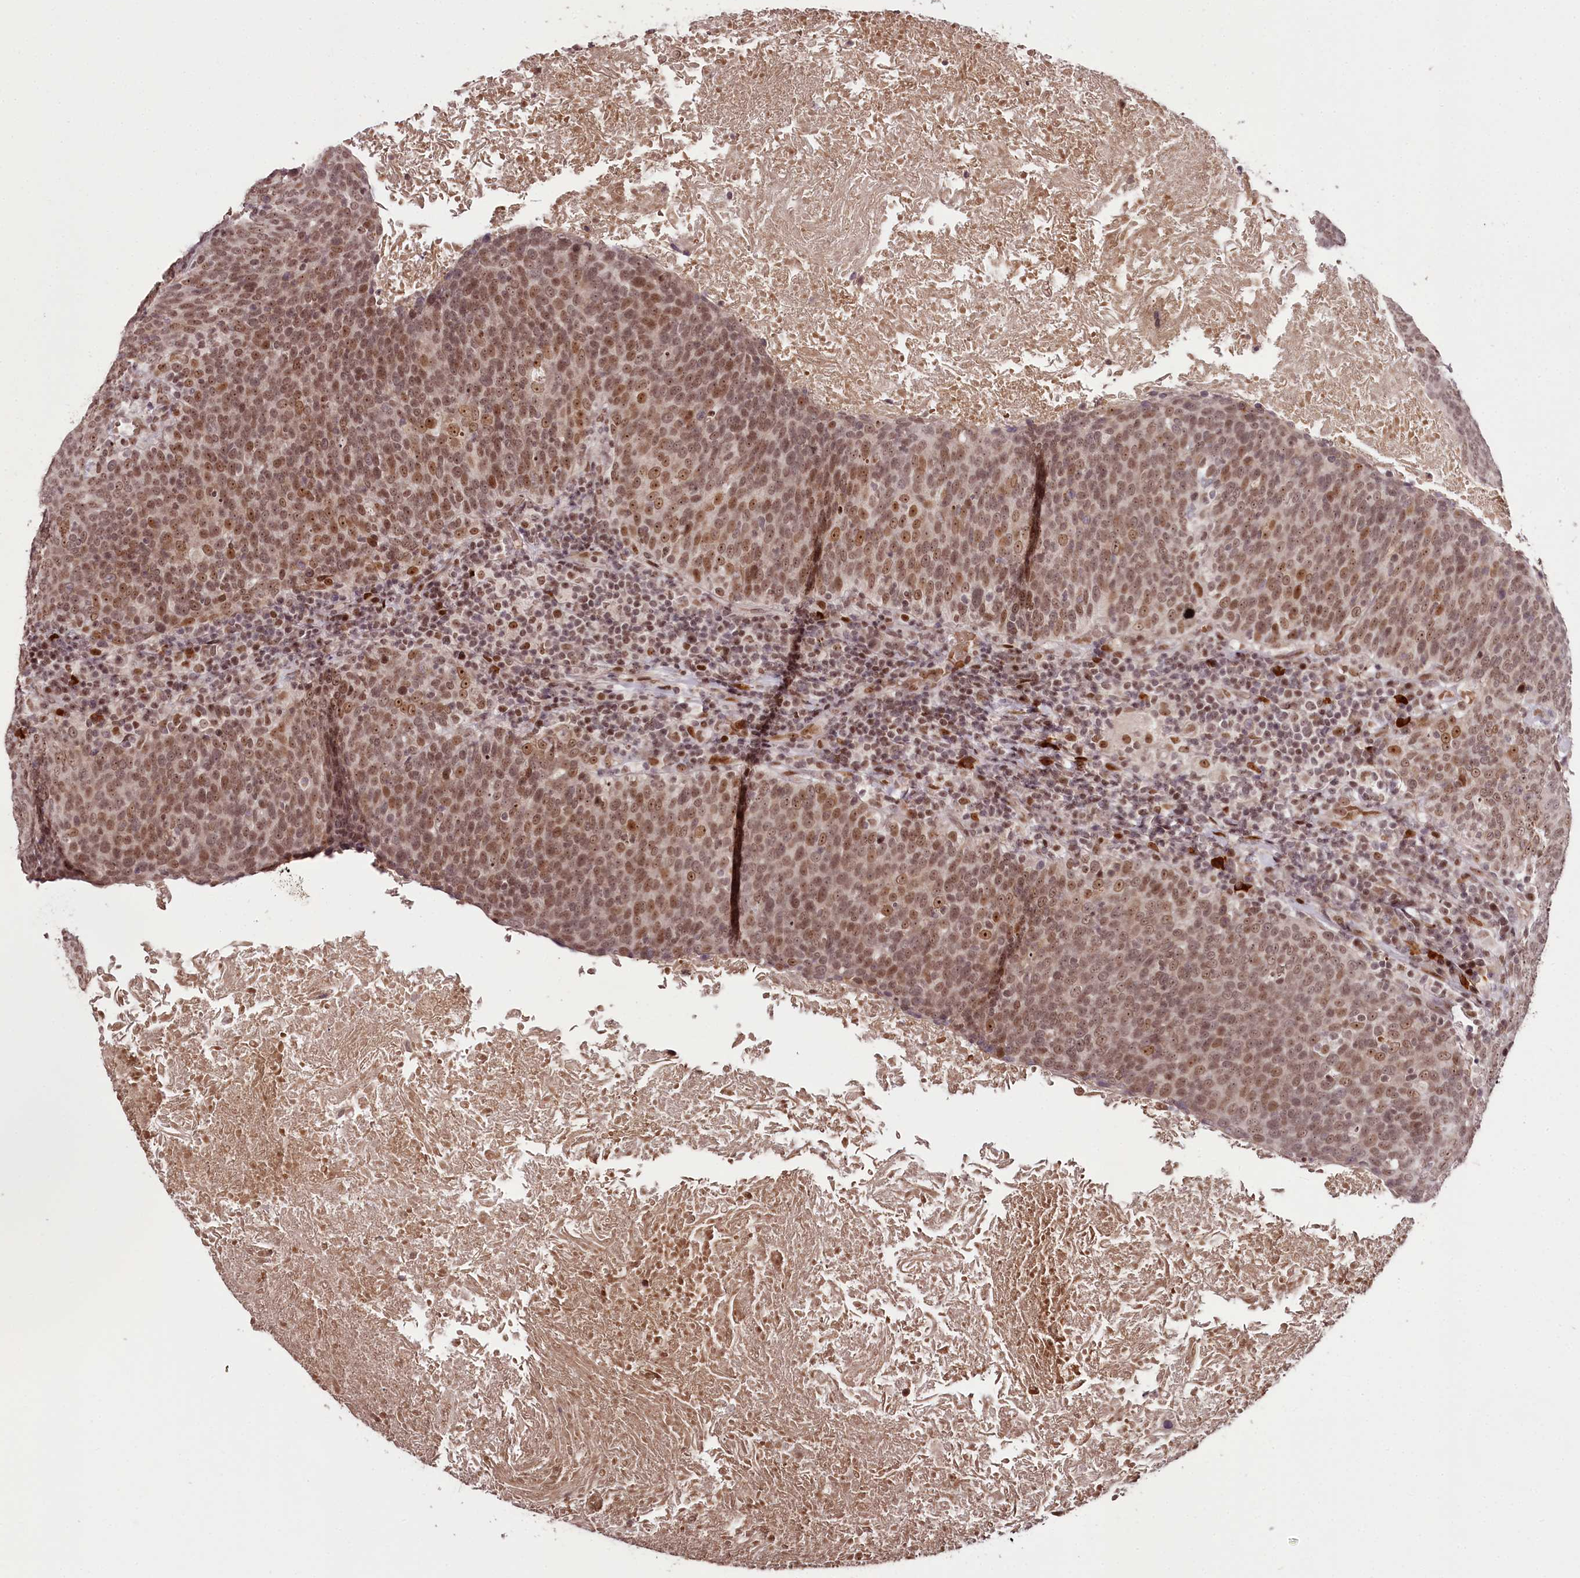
{"staining": {"intensity": "moderate", "quantity": ">75%", "location": "nuclear"}, "tissue": "head and neck cancer", "cell_type": "Tumor cells", "image_type": "cancer", "snomed": [{"axis": "morphology", "description": "Squamous cell carcinoma, NOS"}, {"axis": "morphology", "description": "Squamous cell carcinoma, metastatic, NOS"}, {"axis": "topography", "description": "Lymph node"}, {"axis": "topography", "description": "Head-Neck"}], "caption": "Head and neck cancer stained with immunohistochemistry demonstrates moderate nuclear expression in approximately >75% of tumor cells.", "gene": "THYN1", "patient": {"sex": "male", "age": 62}}